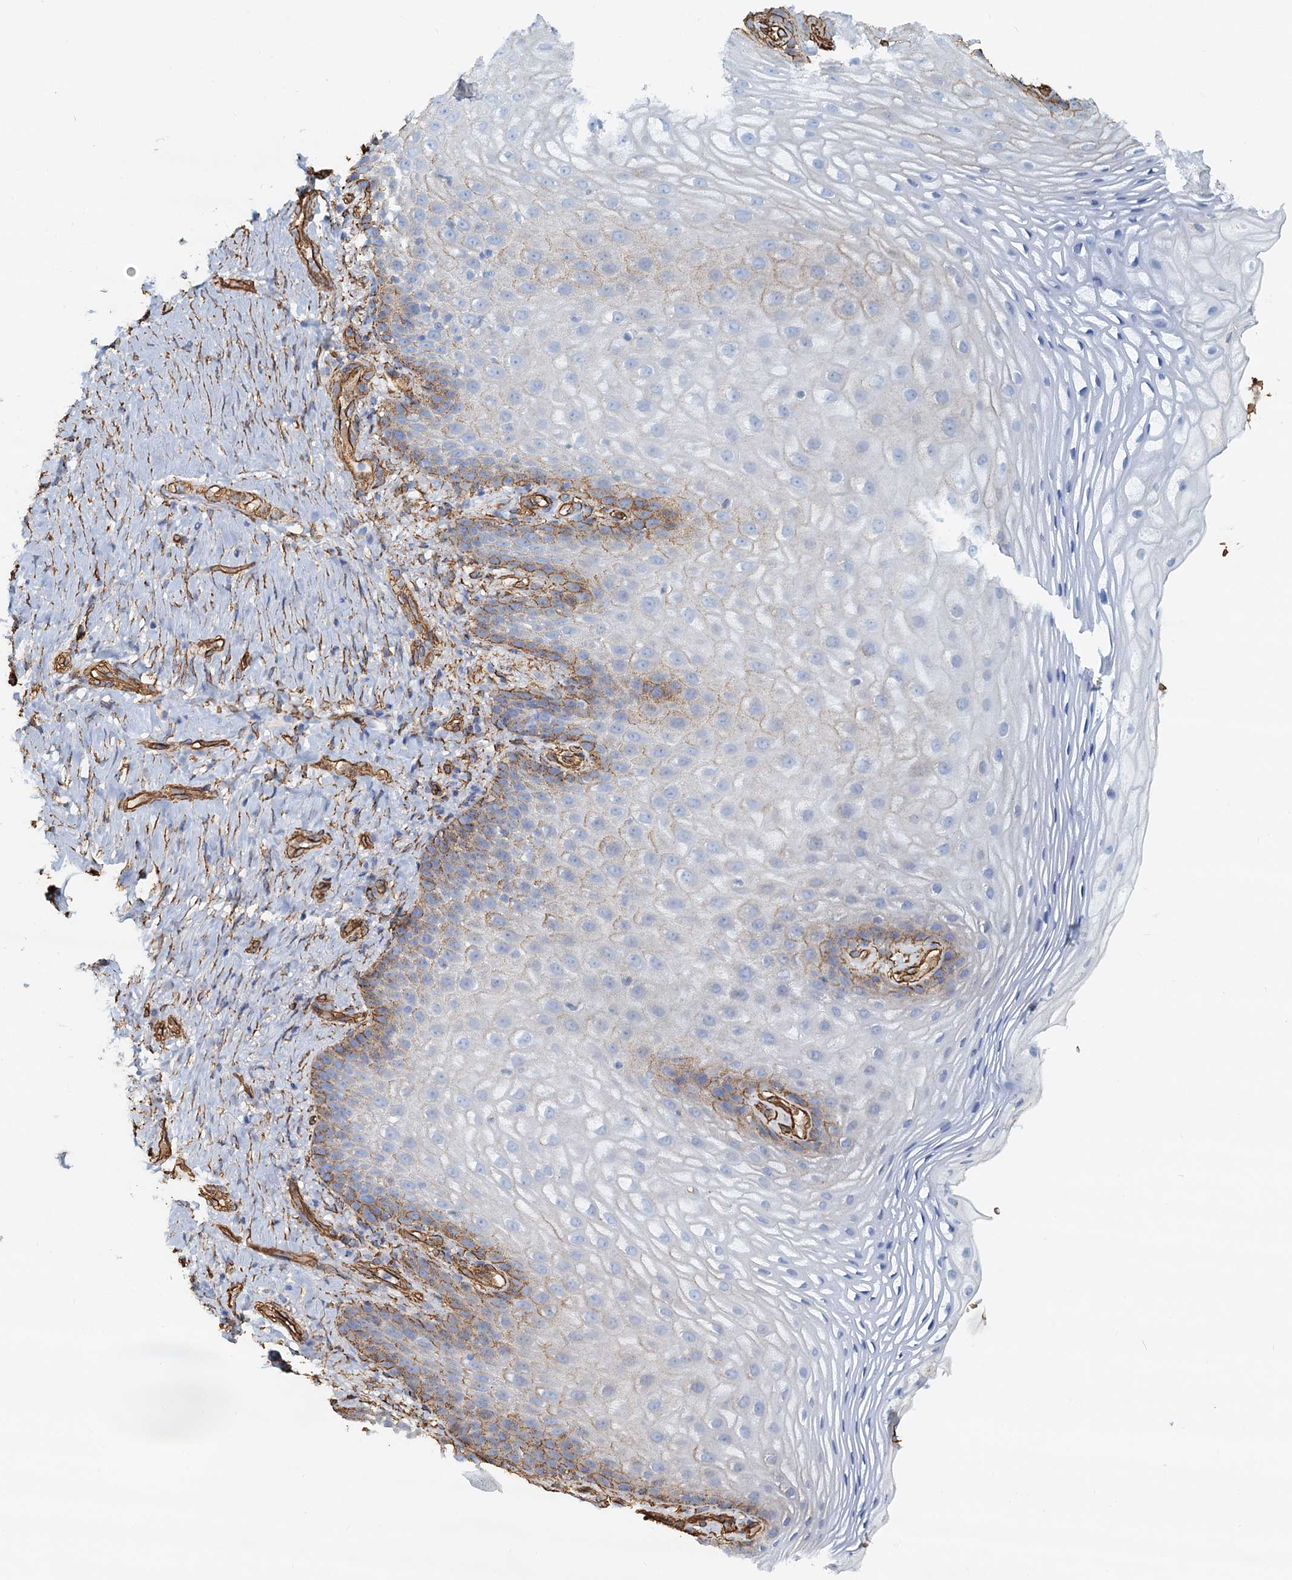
{"staining": {"intensity": "moderate", "quantity": "<25%", "location": "cytoplasmic/membranous"}, "tissue": "vagina", "cell_type": "Squamous epithelial cells", "image_type": "normal", "snomed": [{"axis": "morphology", "description": "Normal tissue, NOS"}, {"axis": "topography", "description": "Vagina"}], "caption": "Immunohistochemistry (IHC) staining of unremarkable vagina, which displays low levels of moderate cytoplasmic/membranous staining in about <25% of squamous epithelial cells indicating moderate cytoplasmic/membranous protein staining. The staining was performed using DAB (3,3'-diaminobenzidine) (brown) for protein detection and nuclei were counterstained in hematoxylin (blue).", "gene": "DGKG", "patient": {"sex": "female", "age": 60}}